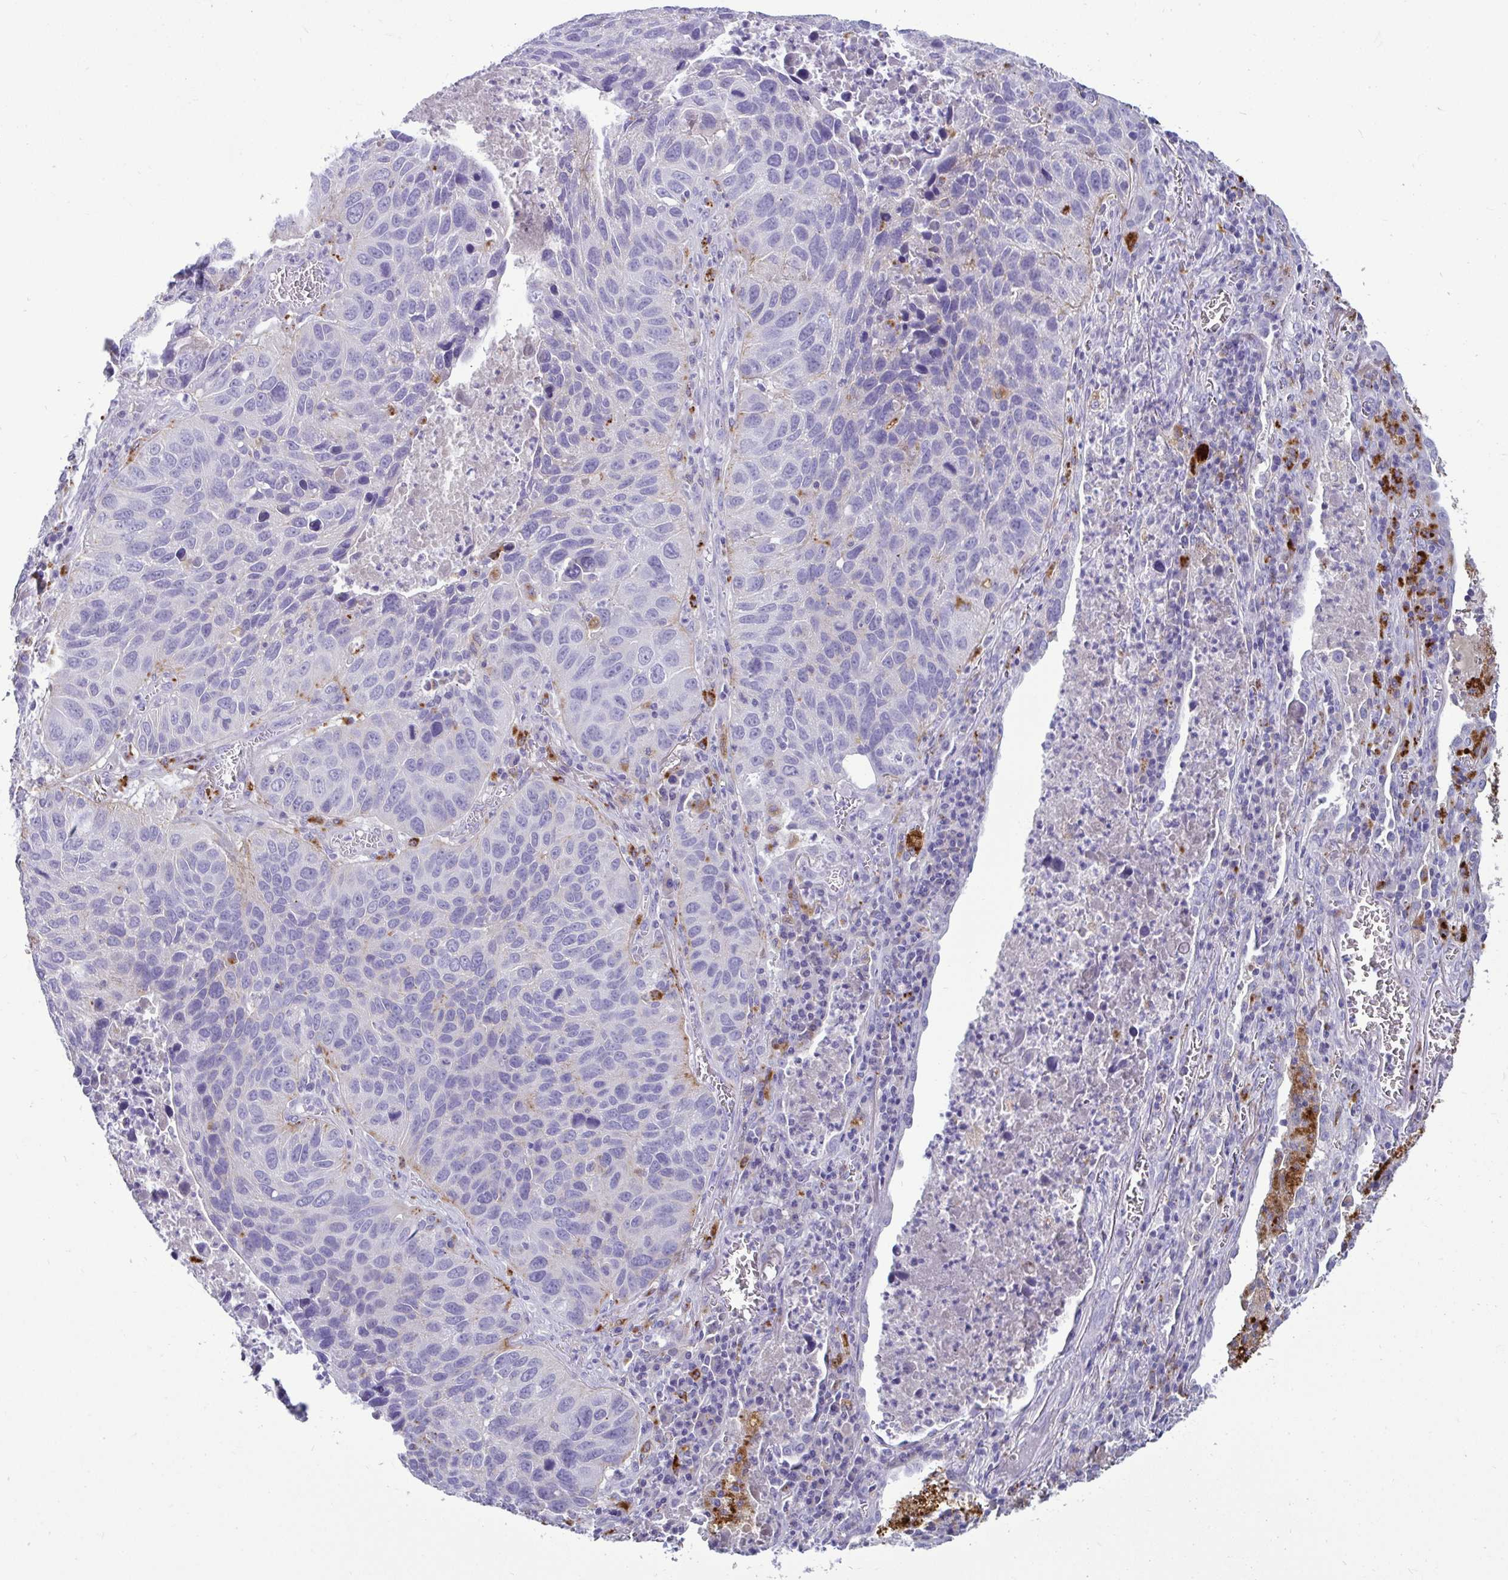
{"staining": {"intensity": "negative", "quantity": "none", "location": "none"}, "tissue": "lung cancer", "cell_type": "Tumor cells", "image_type": "cancer", "snomed": [{"axis": "morphology", "description": "Squamous cell carcinoma, NOS"}, {"axis": "topography", "description": "Lung"}], "caption": "DAB immunohistochemical staining of human lung cancer shows no significant expression in tumor cells. Nuclei are stained in blue.", "gene": "CTSZ", "patient": {"sex": "female", "age": 61}}